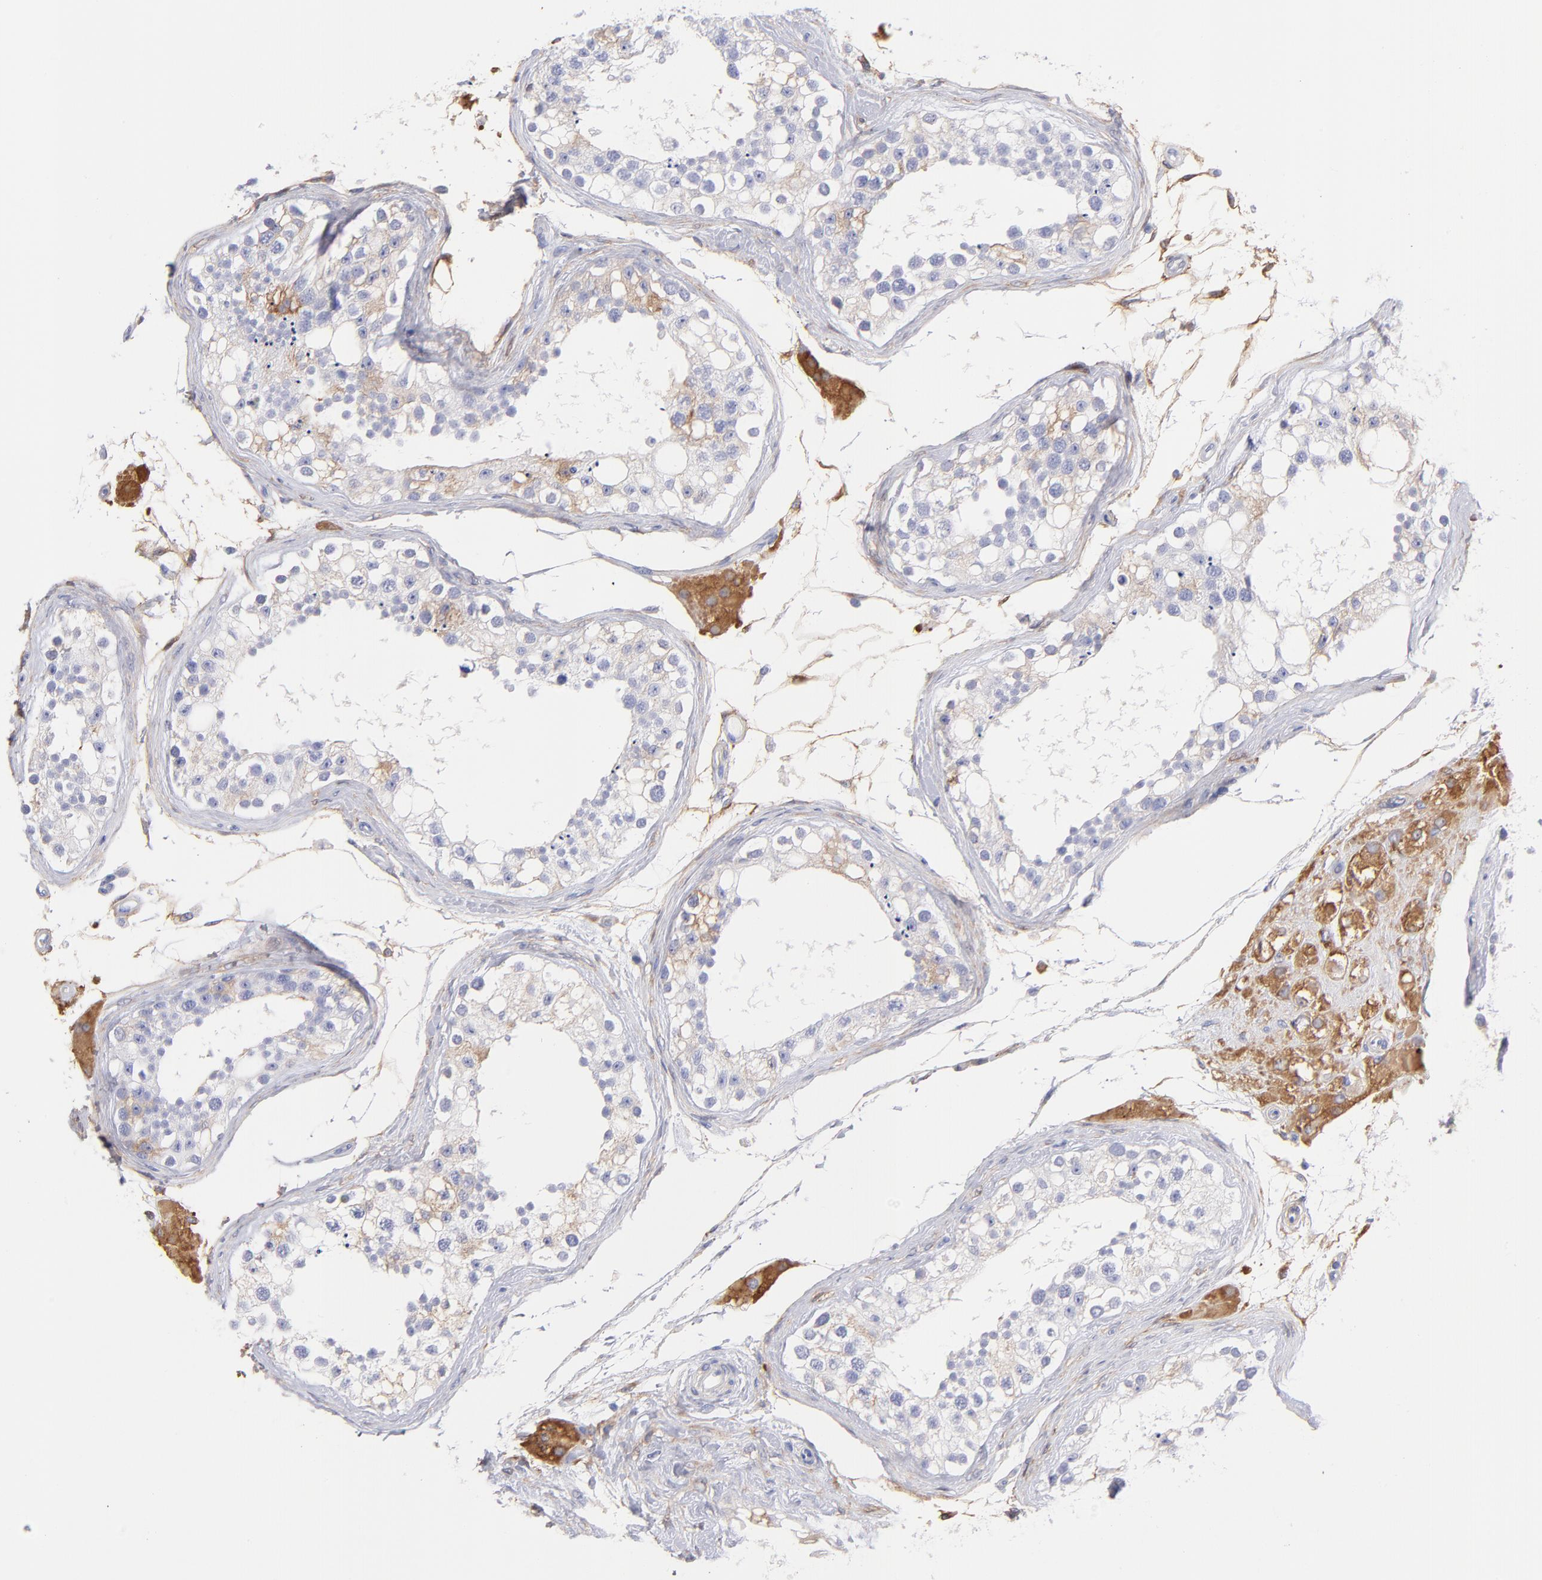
{"staining": {"intensity": "weak", "quantity": "<25%", "location": "cytoplasmic/membranous"}, "tissue": "testis", "cell_type": "Cells in seminiferous ducts", "image_type": "normal", "snomed": [{"axis": "morphology", "description": "Normal tissue, NOS"}, {"axis": "topography", "description": "Testis"}], "caption": "This is a image of immunohistochemistry staining of normal testis, which shows no positivity in cells in seminiferous ducts. (DAB (3,3'-diaminobenzidine) immunohistochemistry with hematoxylin counter stain).", "gene": "PRKCA", "patient": {"sex": "male", "age": 68}}